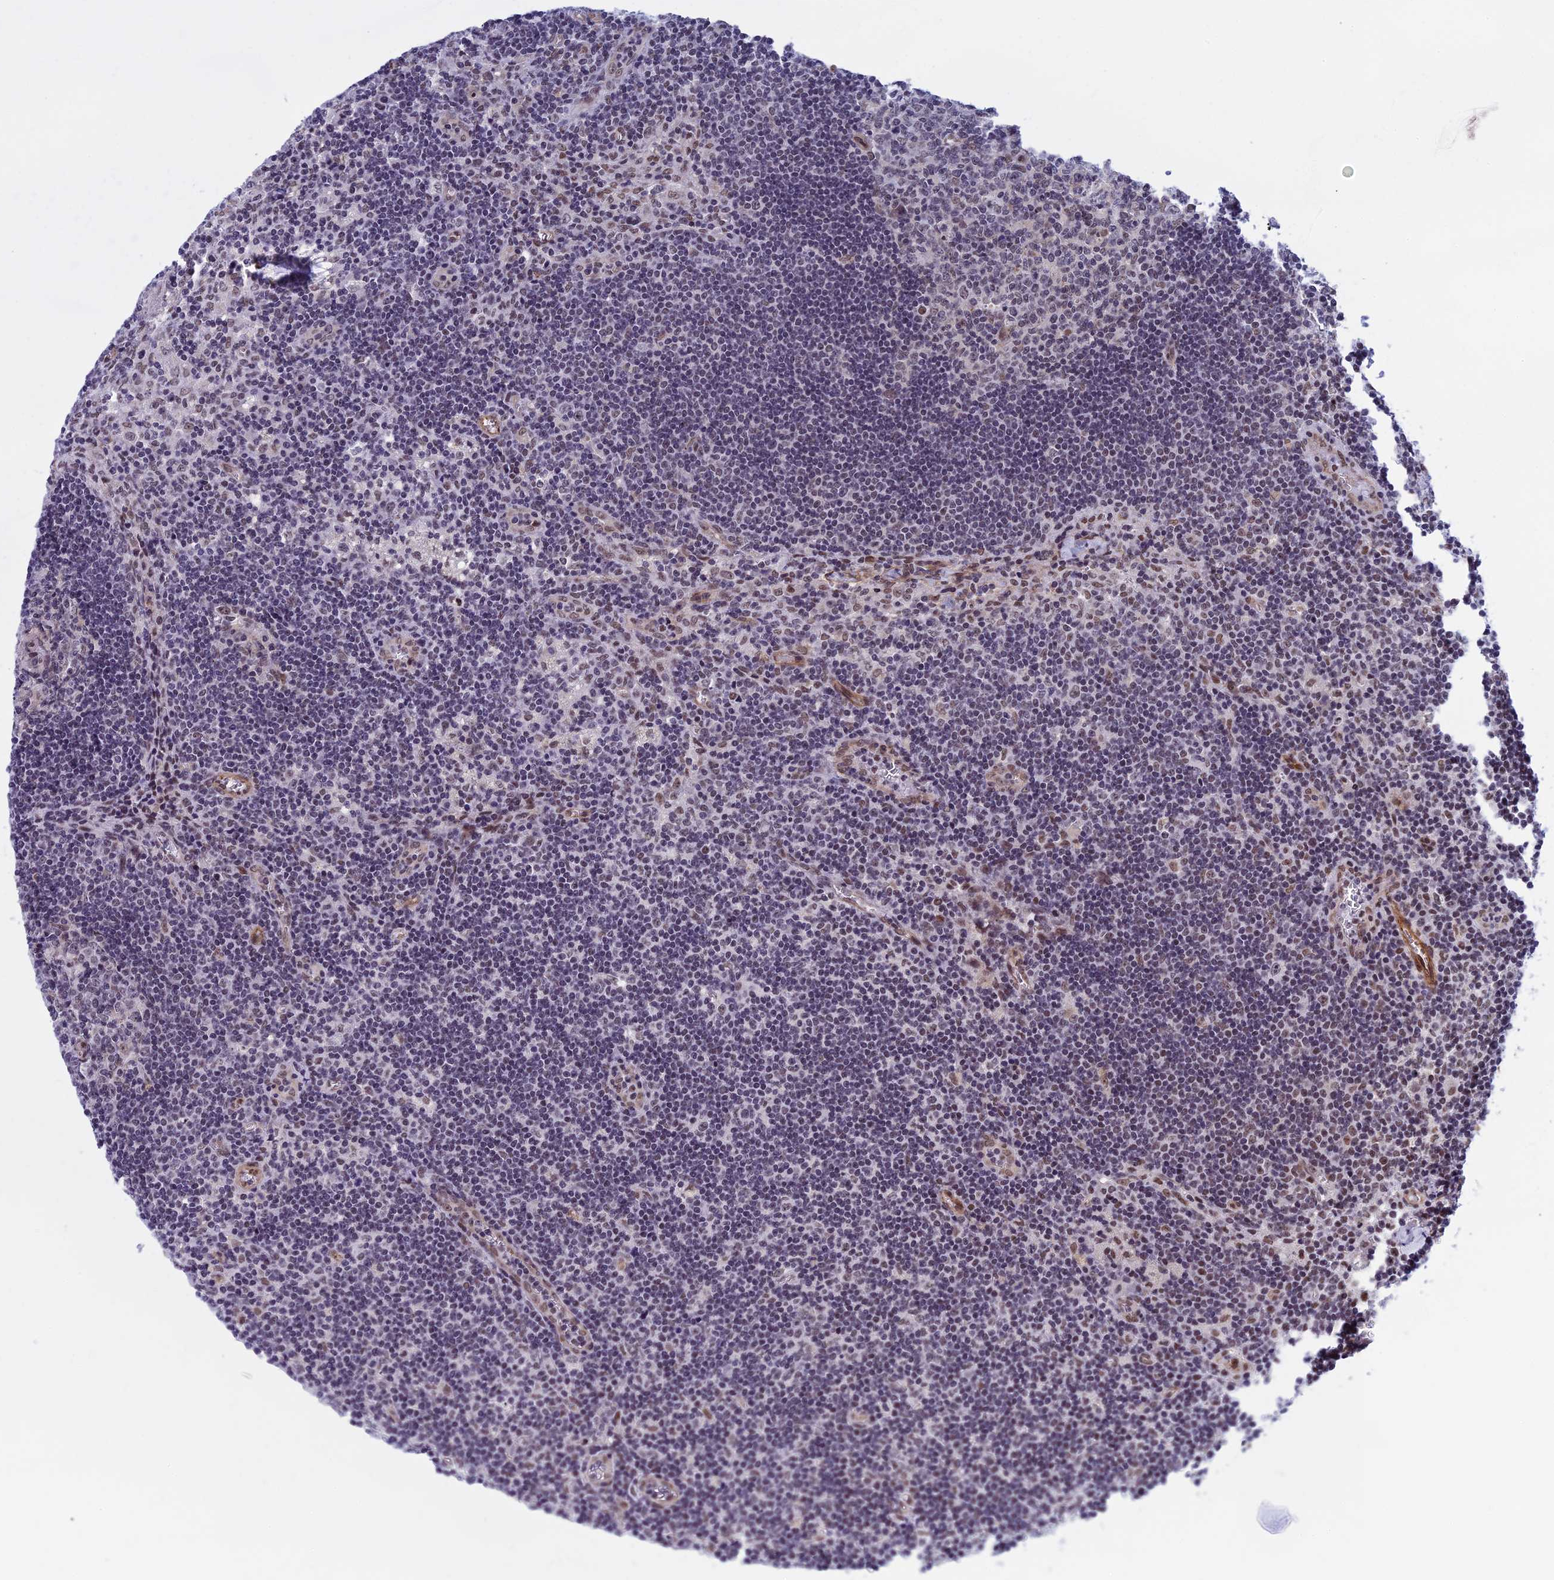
{"staining": {"intensity": "weak", "quantity": "<25%", "location": "nuclear"}, "tissue": "lymph node", "cell_type": "Germinal center cells", "image_type": "normal", "snomed": [{"axis": "morphology", "description": "Normal tissue, NOS"}, {"axis": "topography", "description": "Lymph node"}], "caption": "This is an IHC image of unremarkable lymph node. There is no staining in germinal center cells.", "gene": "NIPBL", "patient": {"sex": "male", "age": 58}}